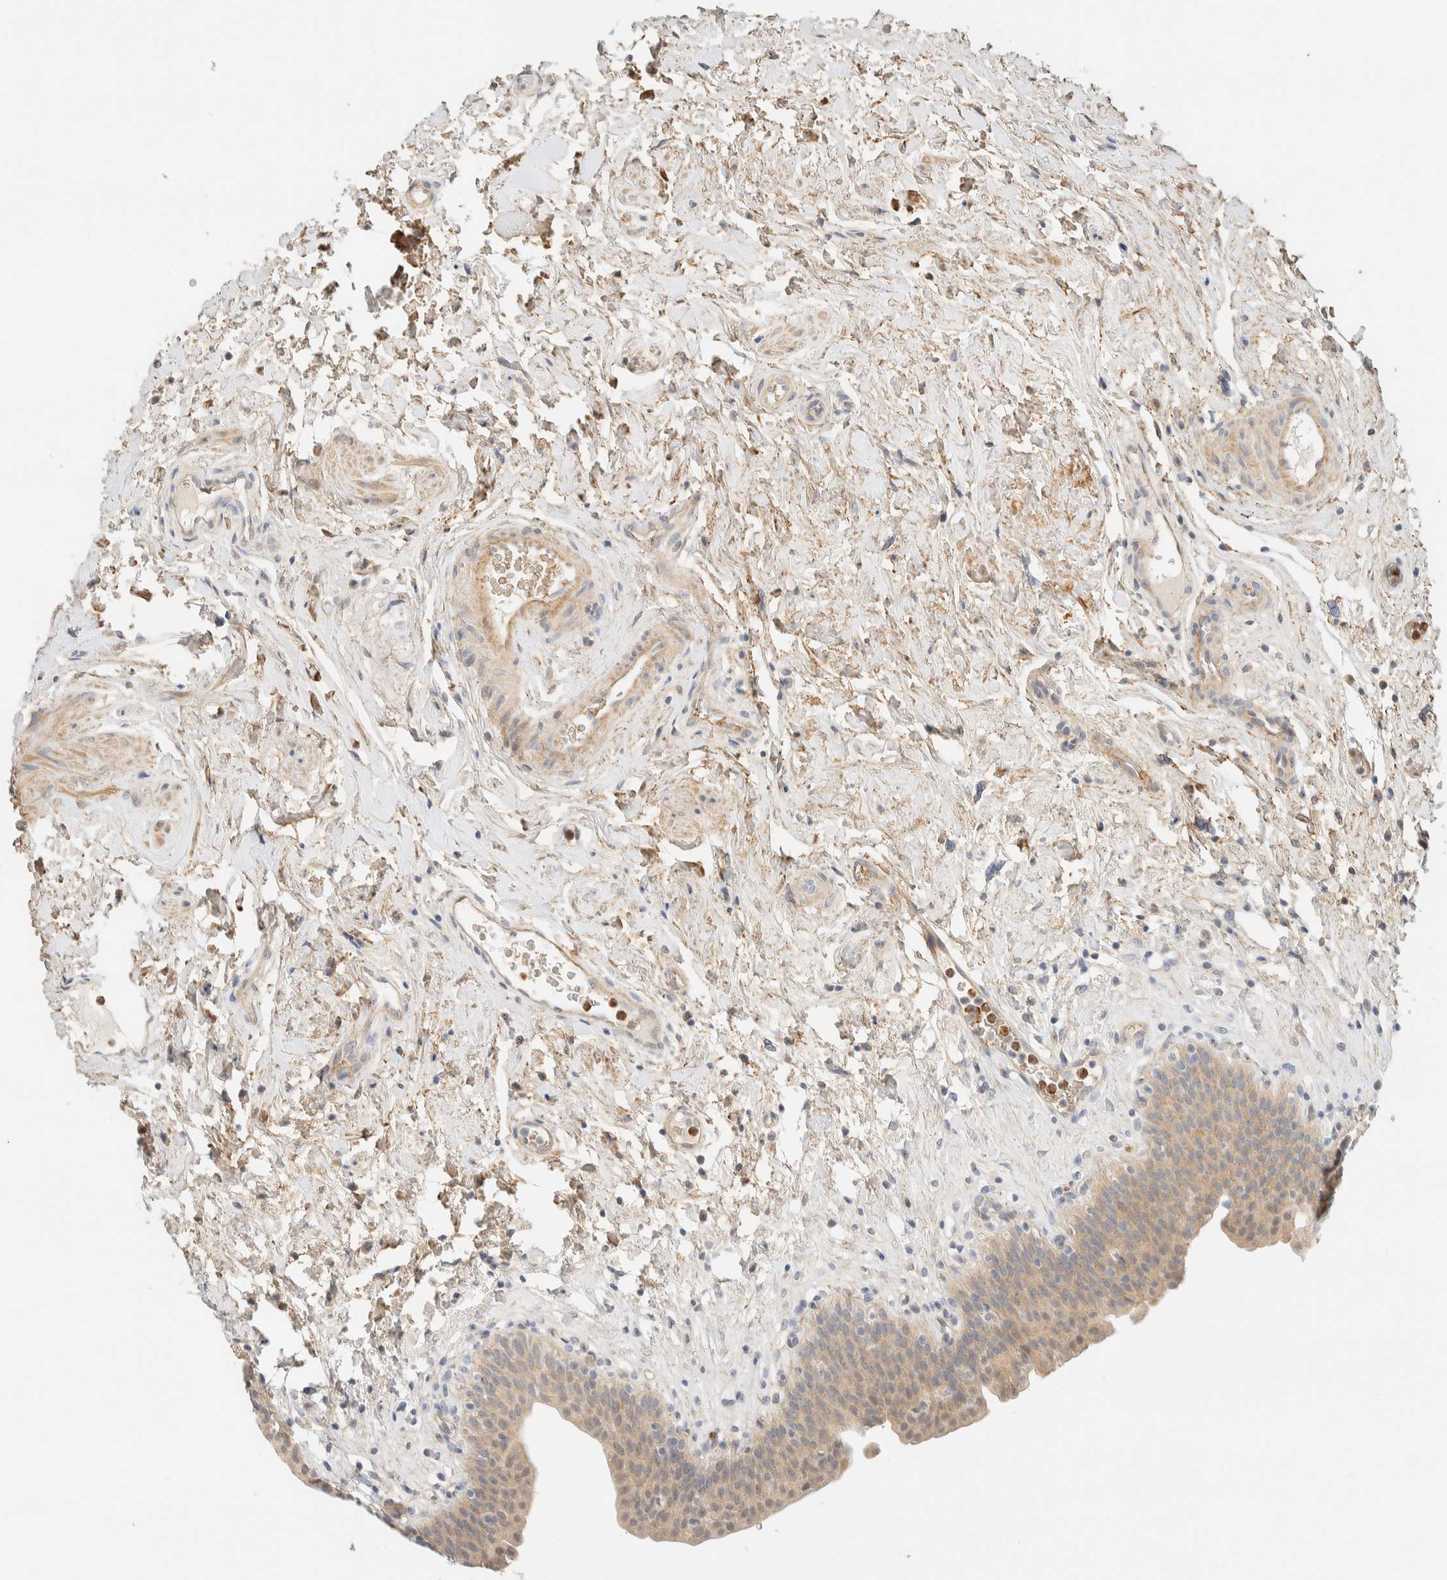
{"staining": {"intensity": "weak", "quantity": ">75%", "location": "cytoplasmic/membranous"}, "tissue": "urinary bladder", "cell_type": "Urothelial cells", "image_type": "normal", "snomed": [{"axis": "morphology", "description": "Normal tissue, NOS"}, {"axis": "topography", "description": "Urinary bladder"}], "caption": "Protein staining of normal urinary bladder displays weak cytoplasmic/membranous positivity in approximately >75% of urothelial cells.", "gene": "TNK1", "patient": {"sex": "male", "age": 83}}